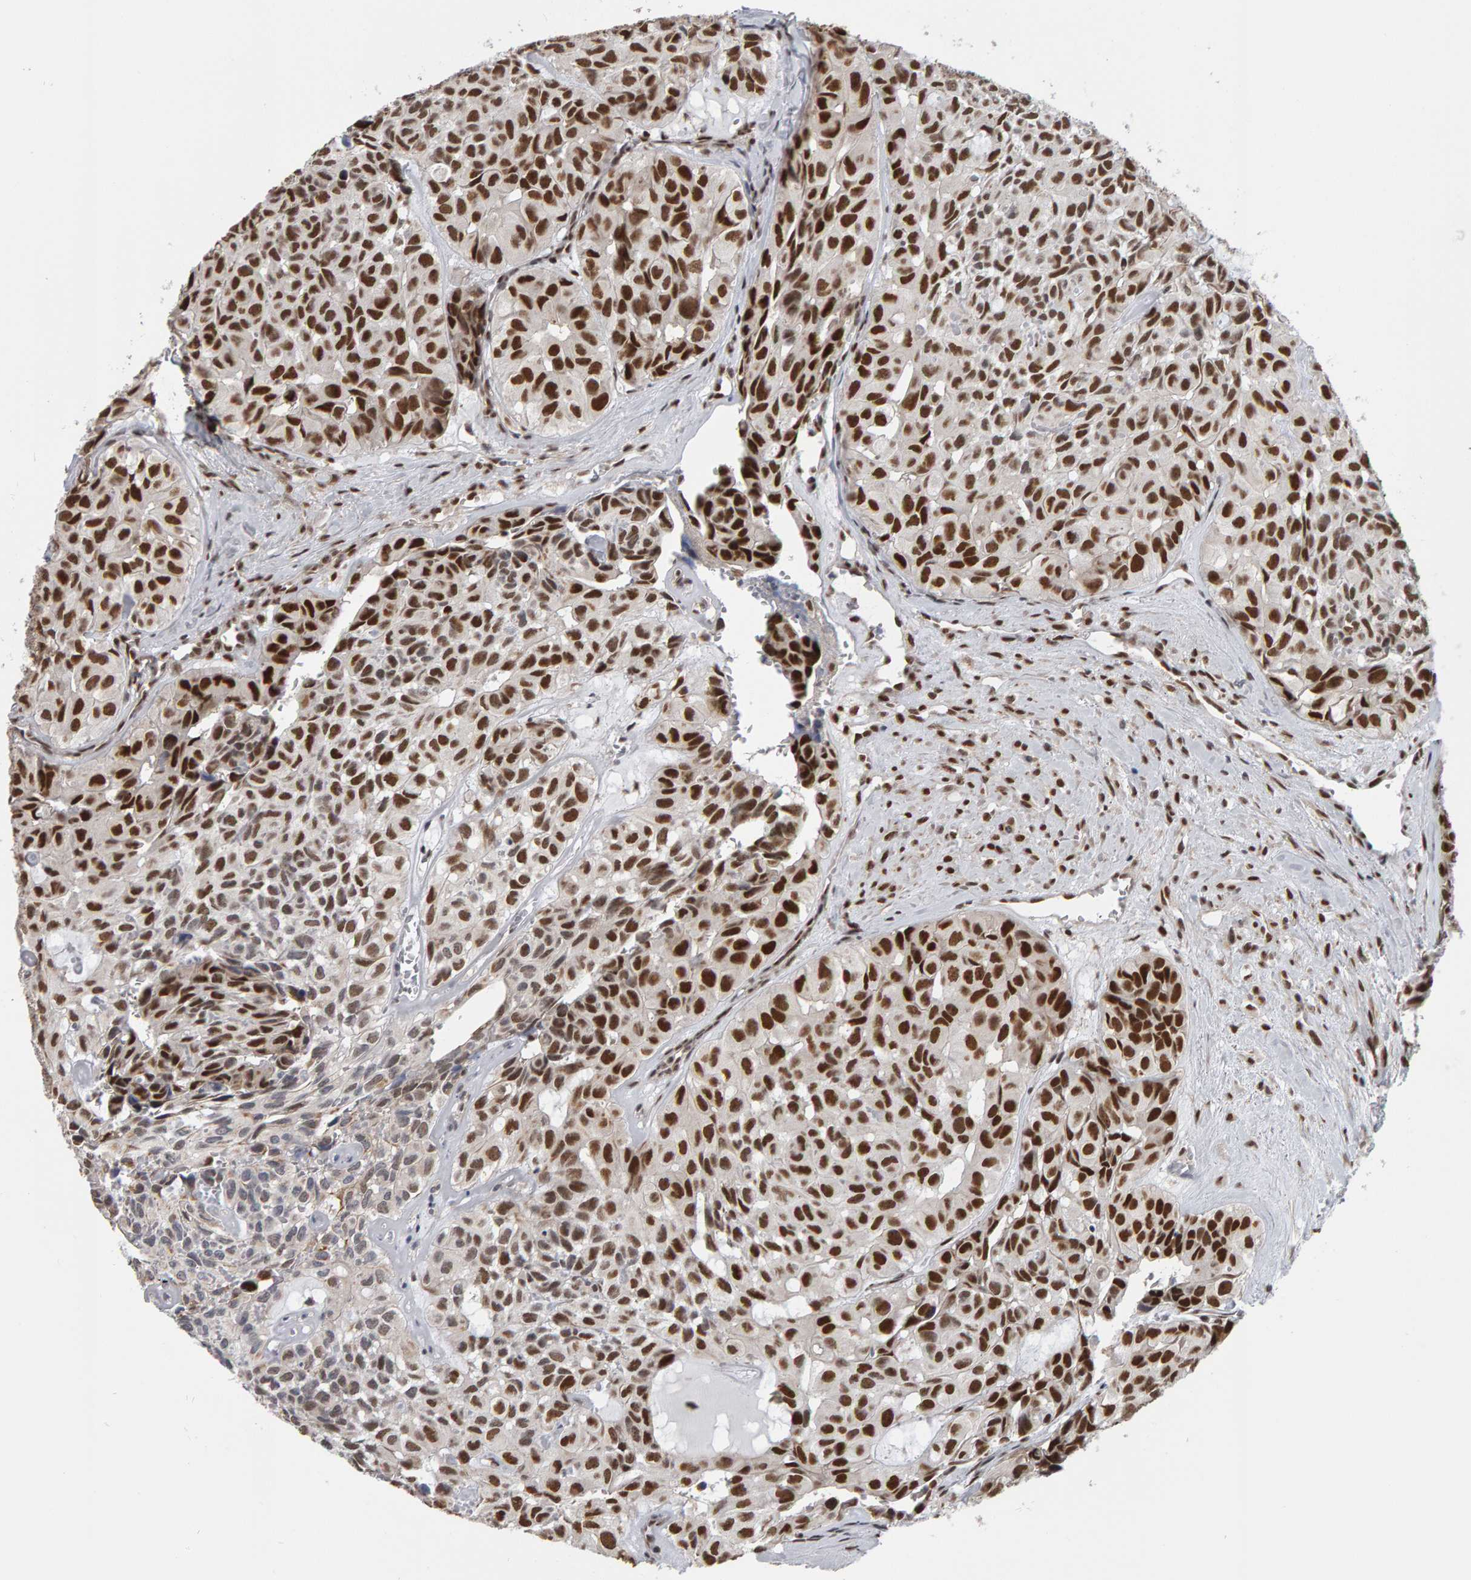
{"staining": {"intensity": "strong", "quantity": ">75%", "location": "nuclear"}, "tissue": "head and neck cancer", "cell_type": "Tumor cells", "image_type": "cancer", "snomed": [{"axis": "morphology", "description": "Adenocarcinoma, NOS"}, {"axis": "topography", "description": "Salivary gland, NOS"}, {"axis": "topography", "description": "Head-Neck"}], "caption": "Head and neck cancer was stained to show a protein in brown. There is high levels of strong nuclear staining in about >75% of tumor cells.", "gene": "ATF7IP", "patient": {"sex": "female", "age": 76}}